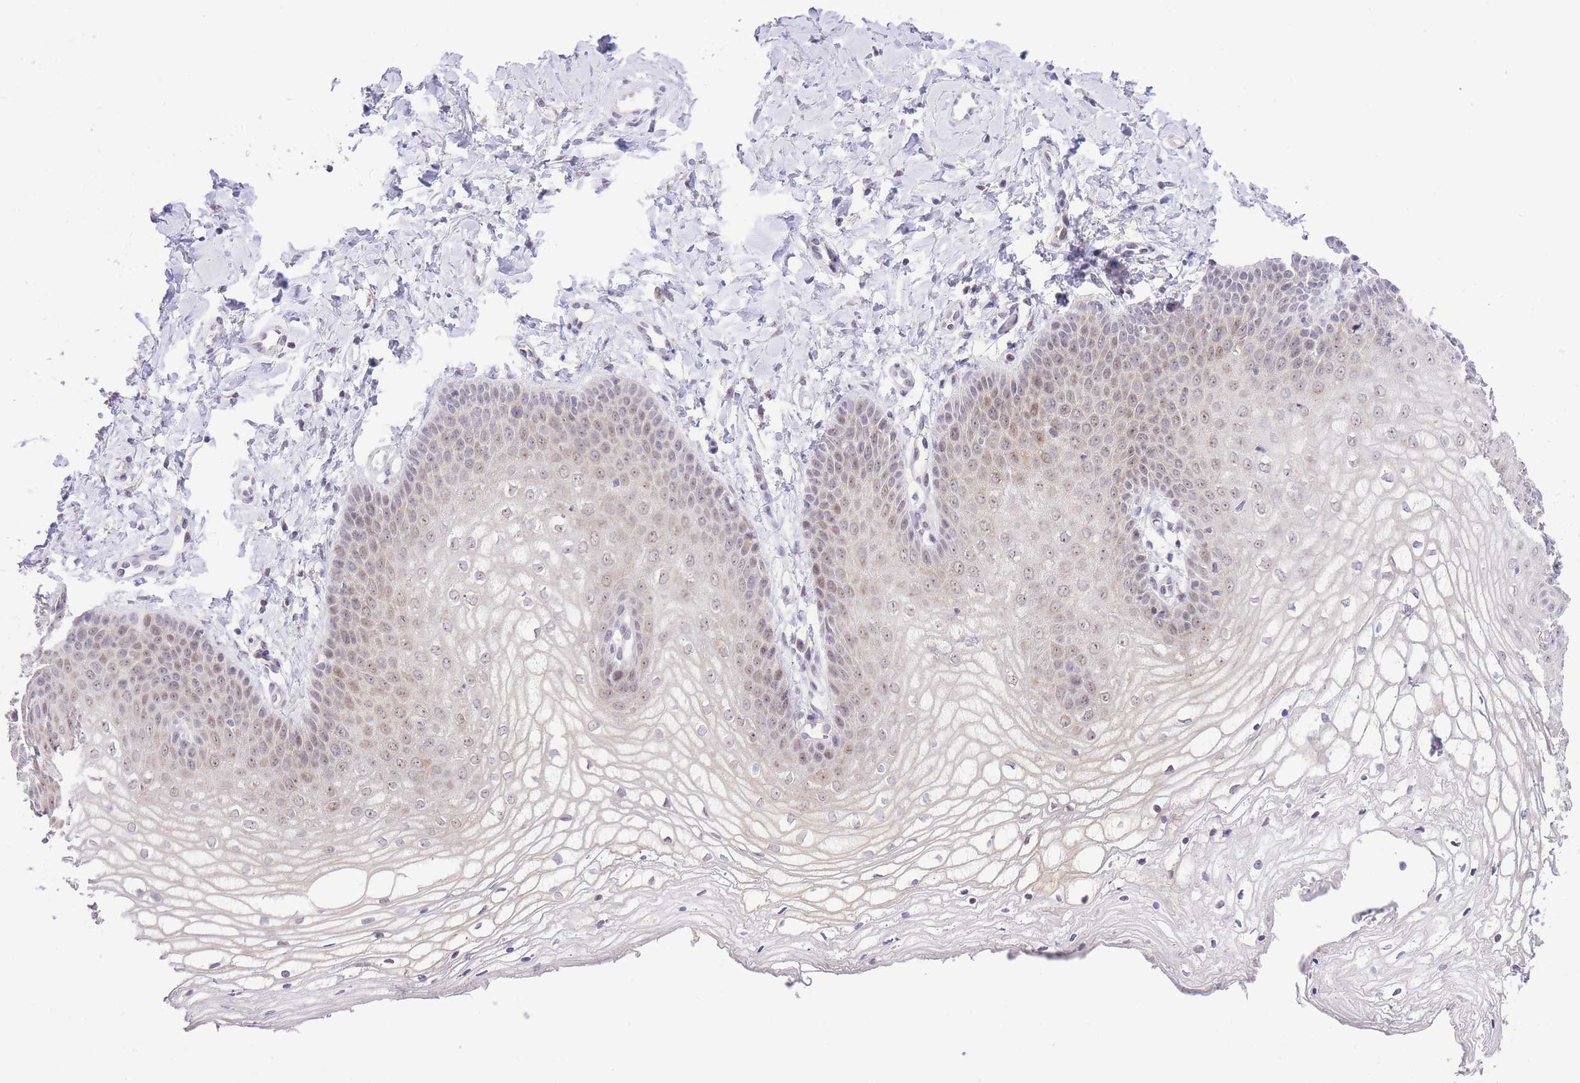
{"staining": {"intensity": "moderate", "quantity": ">75%", "location": "nuclear"}, "tissue": "vagina", "cell_type": "Squamous epithelial cells", "image_type": "normal", "snomed": [{"axis": "morphology", "description": "Normal tissue, NOS"}, {"axis": "topography", "description": "Vagina"}], "caption": "Immunohistochemical staining of benign human vagina shows >75% levels of moderate nuclear protein expression in about >75% of squamous epithelial cells. (DAB = brown stain, brightfield microscopy at high magnification).", "gene": "STK39", "patient": {"sex": "female", "age": 68}}